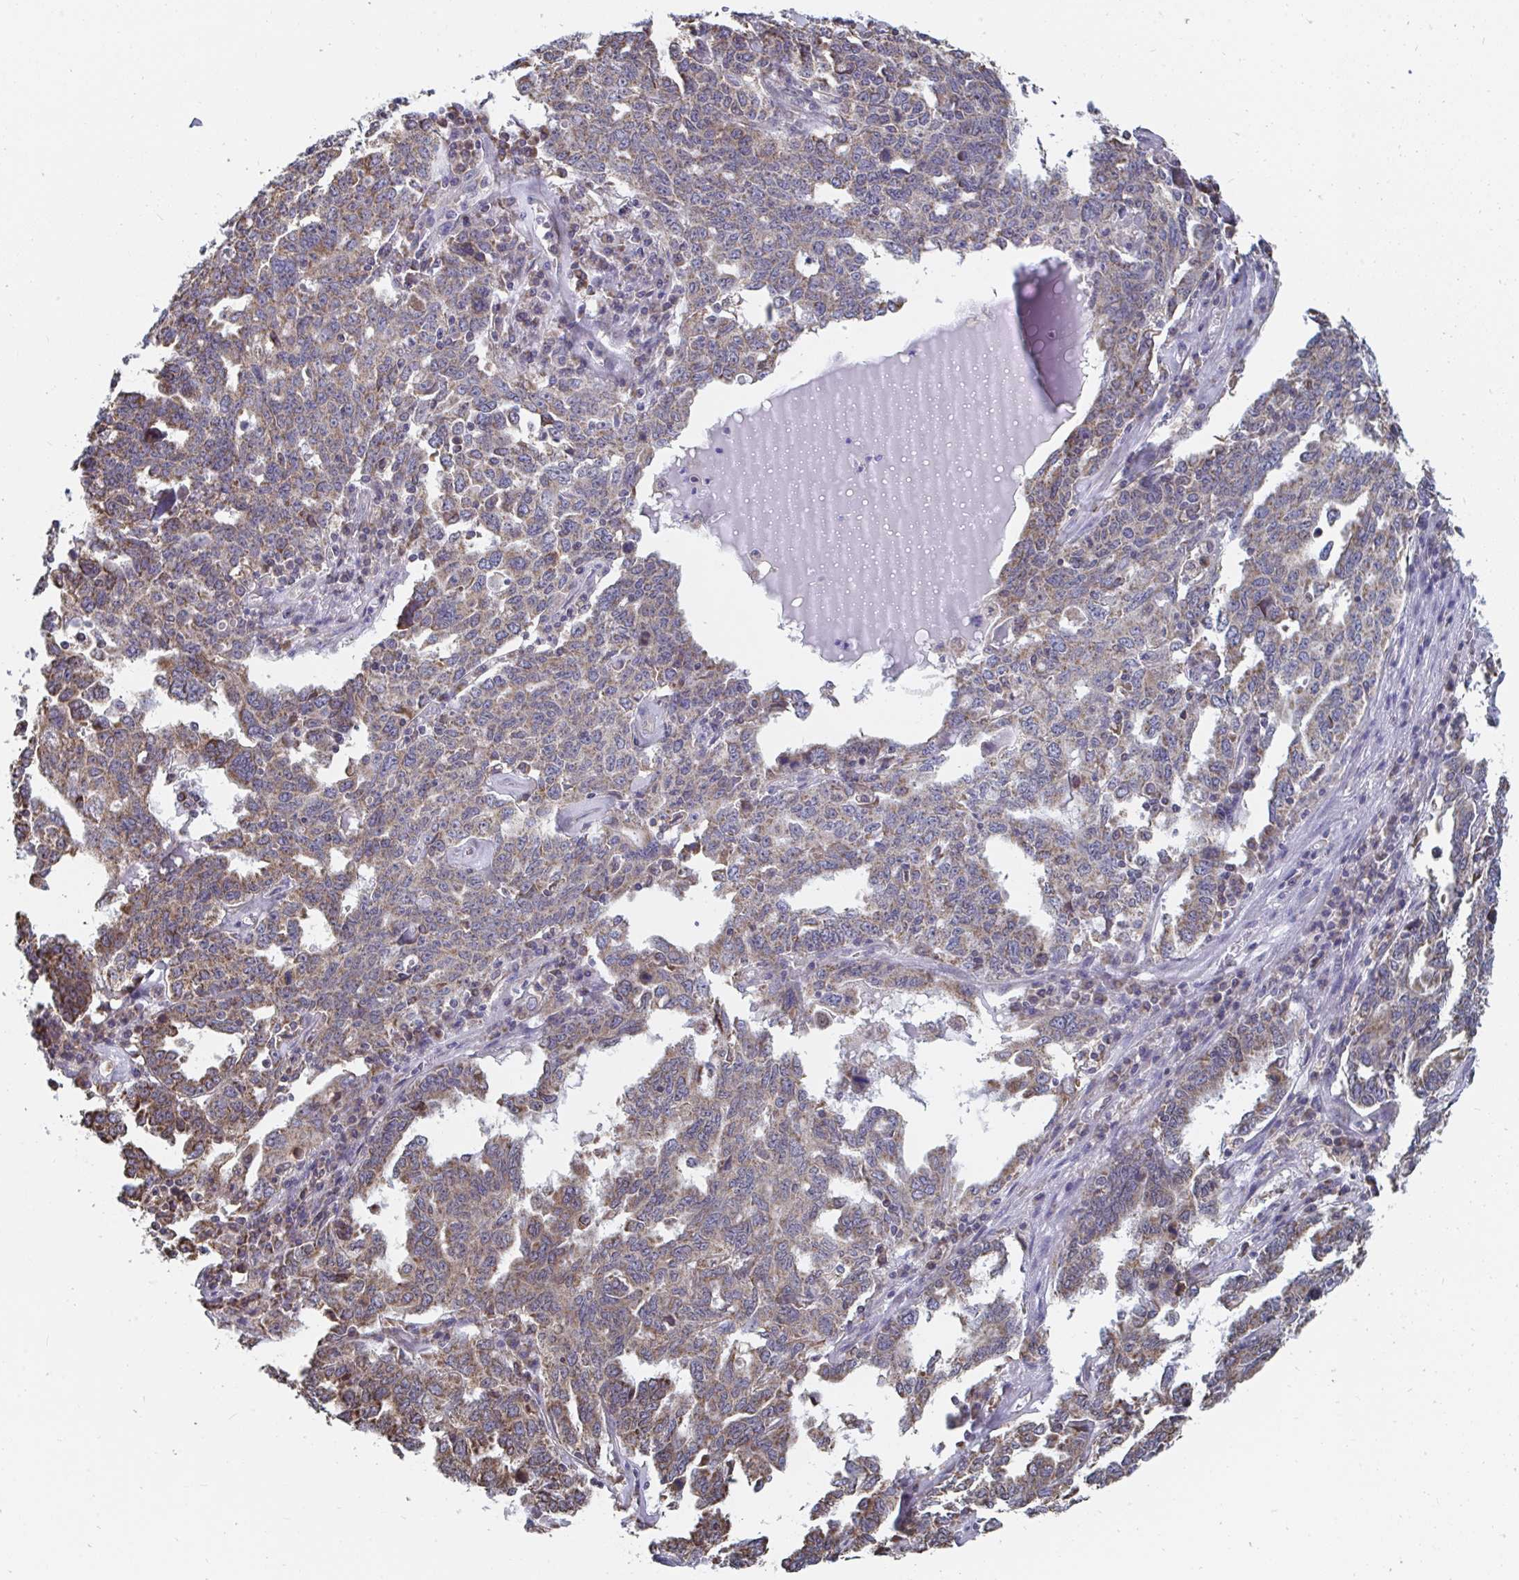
{"staining": {"intensity": "weak", "quantity": ">75%", "location": "cytoplasmic/membranous"}, "tissue": "ovarian cancer", "cell_type": "Tumor cells", "image_type": "cancer", "snomed": [{"axis": "morphology", "description": "Carcinoma, endometroid"}, {"axis": "topography", "description": "Ovary"}], "caption": "Immunohistochemical staining of human ovarian endometroid carcinoma exhibits weak cytoplasmic/membranous protein staining in about >75% of tumor cells.", "gene": "ELAVL1", "patient": {"sex": "female", "age": 62}}